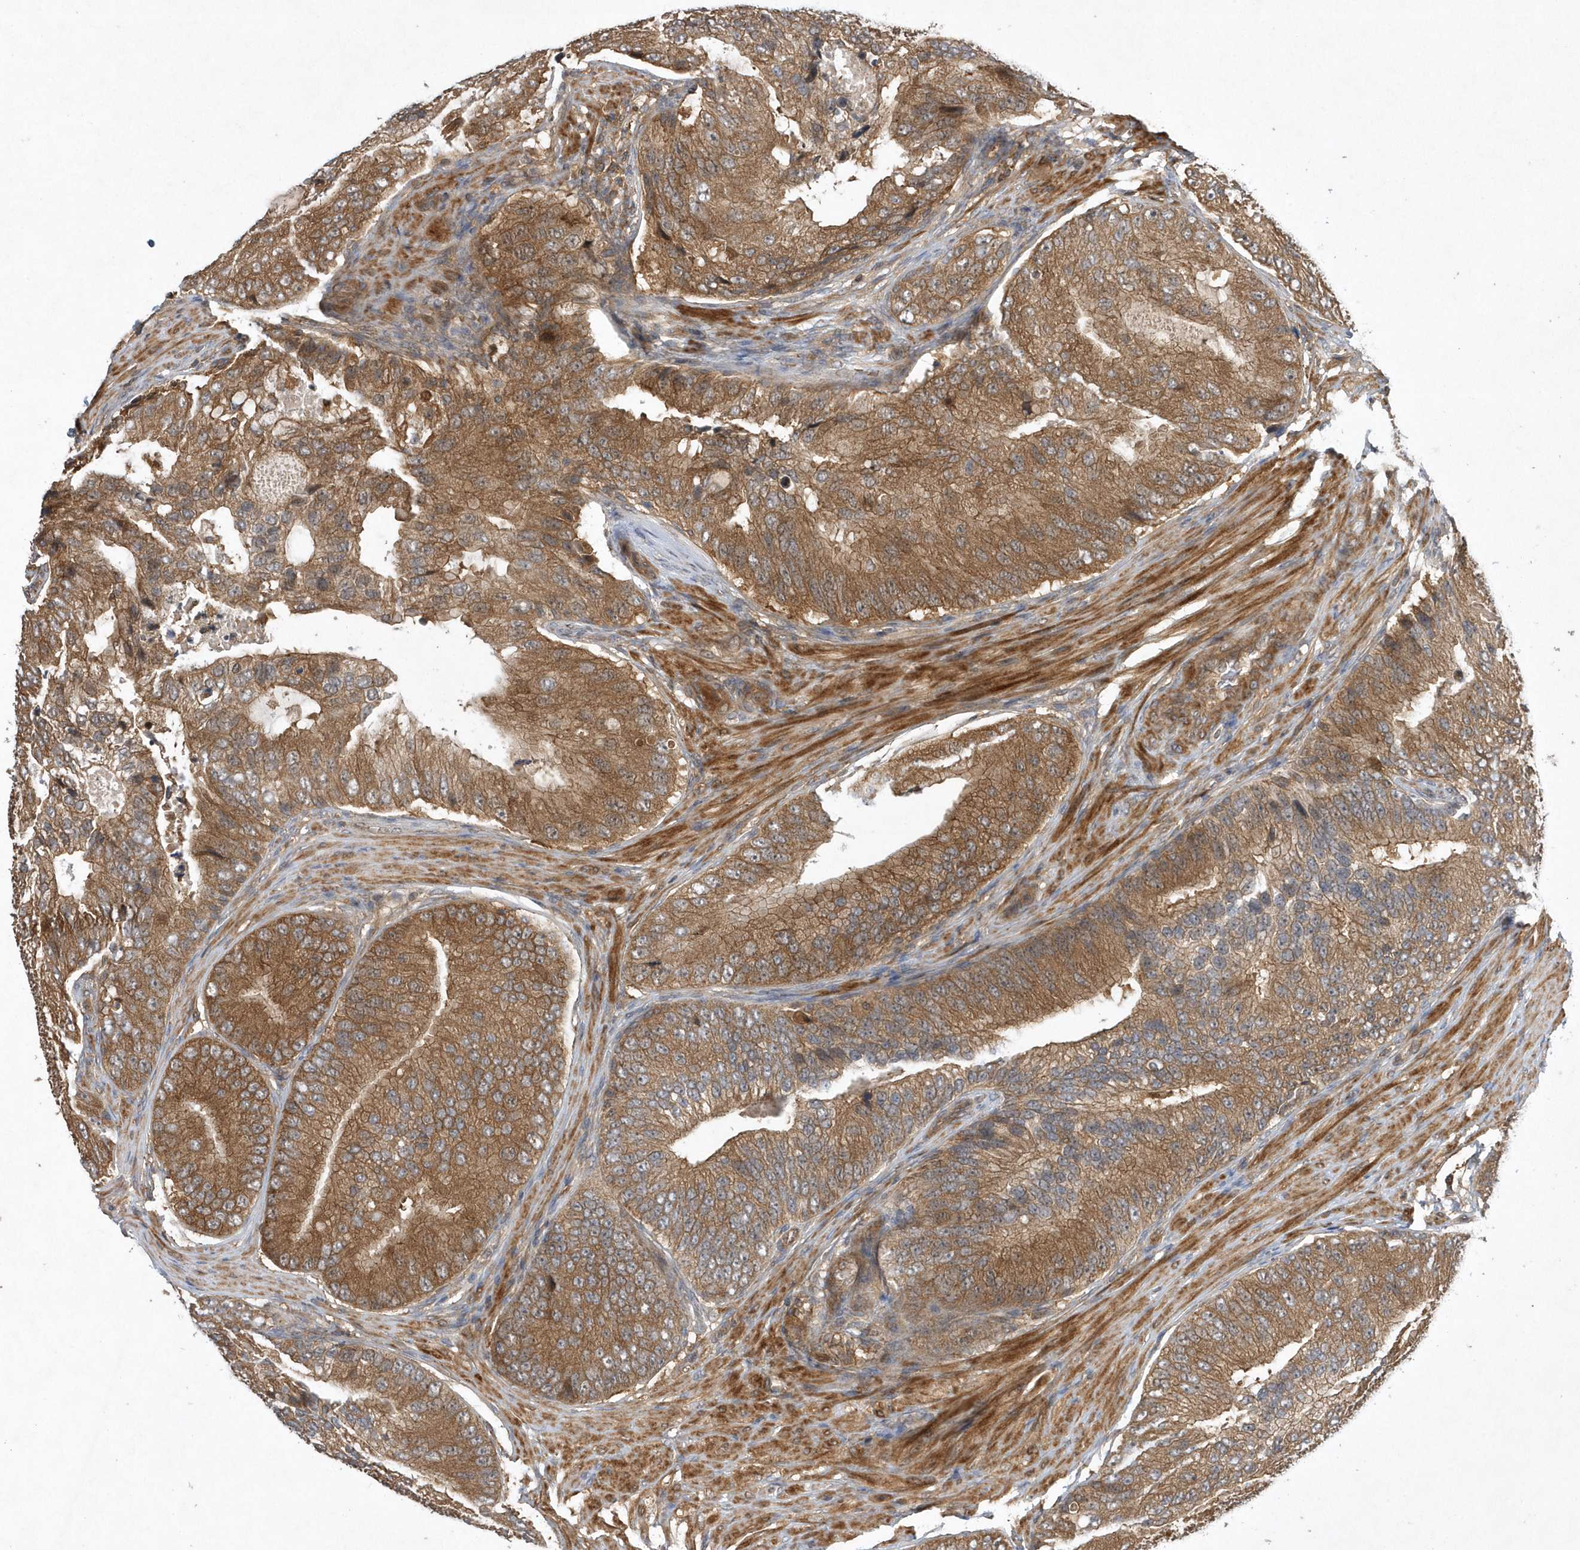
{"staining": {"intensity": "moderate", "quantity": ">75%", "location": "cytoplasmic/membranous"}, "tissue": "prostate cancer", "cell_type": "Tumor cells", "image_type": "cancer", "snomed": [{"axis": "morphology", "description": "Adenocarcinoma, High grade"}, {"axis": "topography", "description": "Prostate"}], "caption": "Tumor cells show medium levels of moderate cytoplasmic/membranous expression in about >75% of cells in prostate high-grade adenocarcinoma.", "gene": "GFM2", "patient": {"sex": "male", "age": 70}}